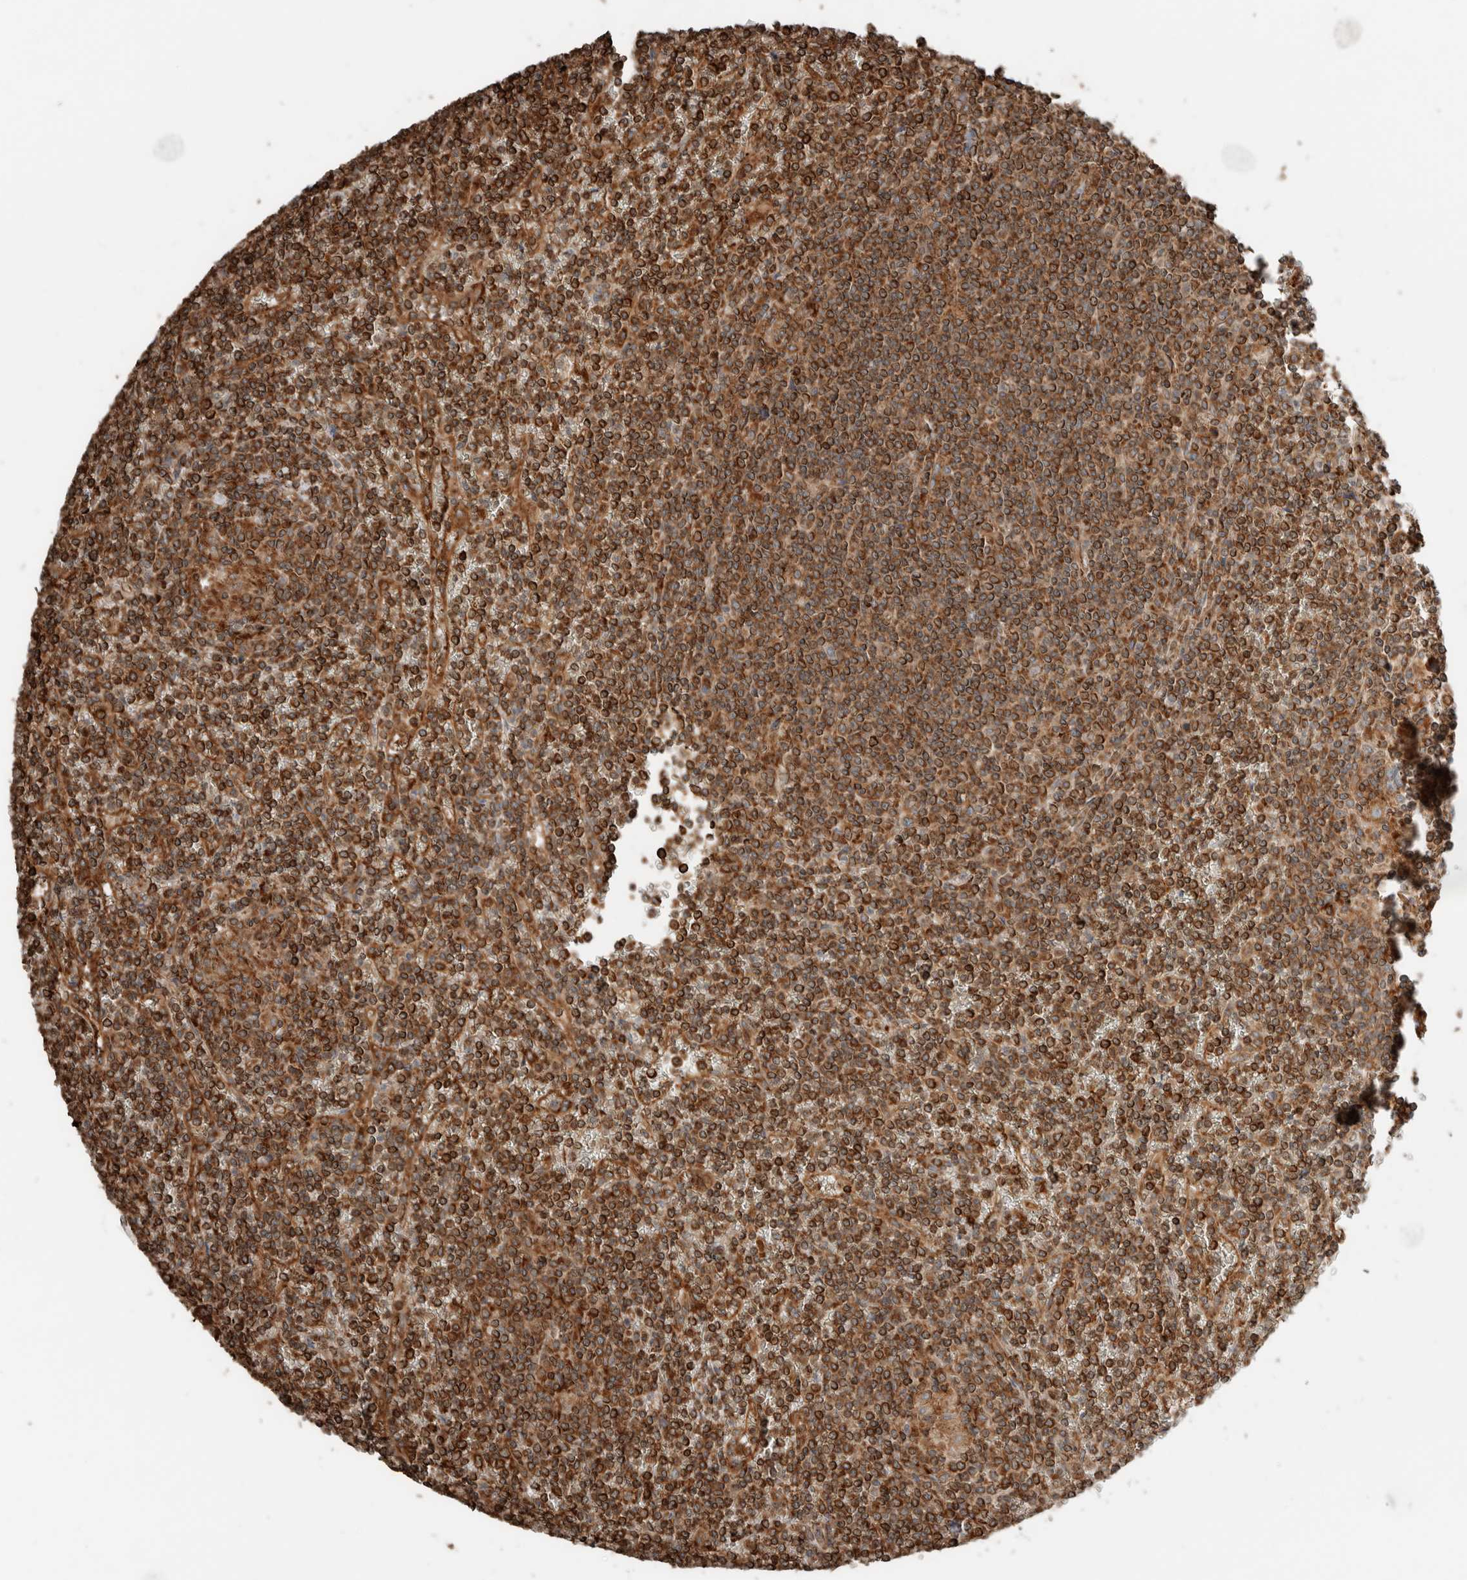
{"staining": {"intensity": "strong", "quantity": ">75%", "location": "cytoplasmic/membranous"}, "tissue": "lymphoma", "cell_type": "Tumor cells", "image_type": "cancer", "snomed": [{"axis": "morphology", "description": "Malignant lymphoma, non-Hodgkin's type, Low grade"}, {"axis": "topography", "description": "Spleen"}], "caption": "A micrograph of human lymphoma stained for a protein exhibits strong cytoplasmic/membranous brown staining in tumor cells. (IHC, brightfield microscopy, high magnification).", "gene": "ERAP2", "patient": {"sex": "female", "age": 19}}